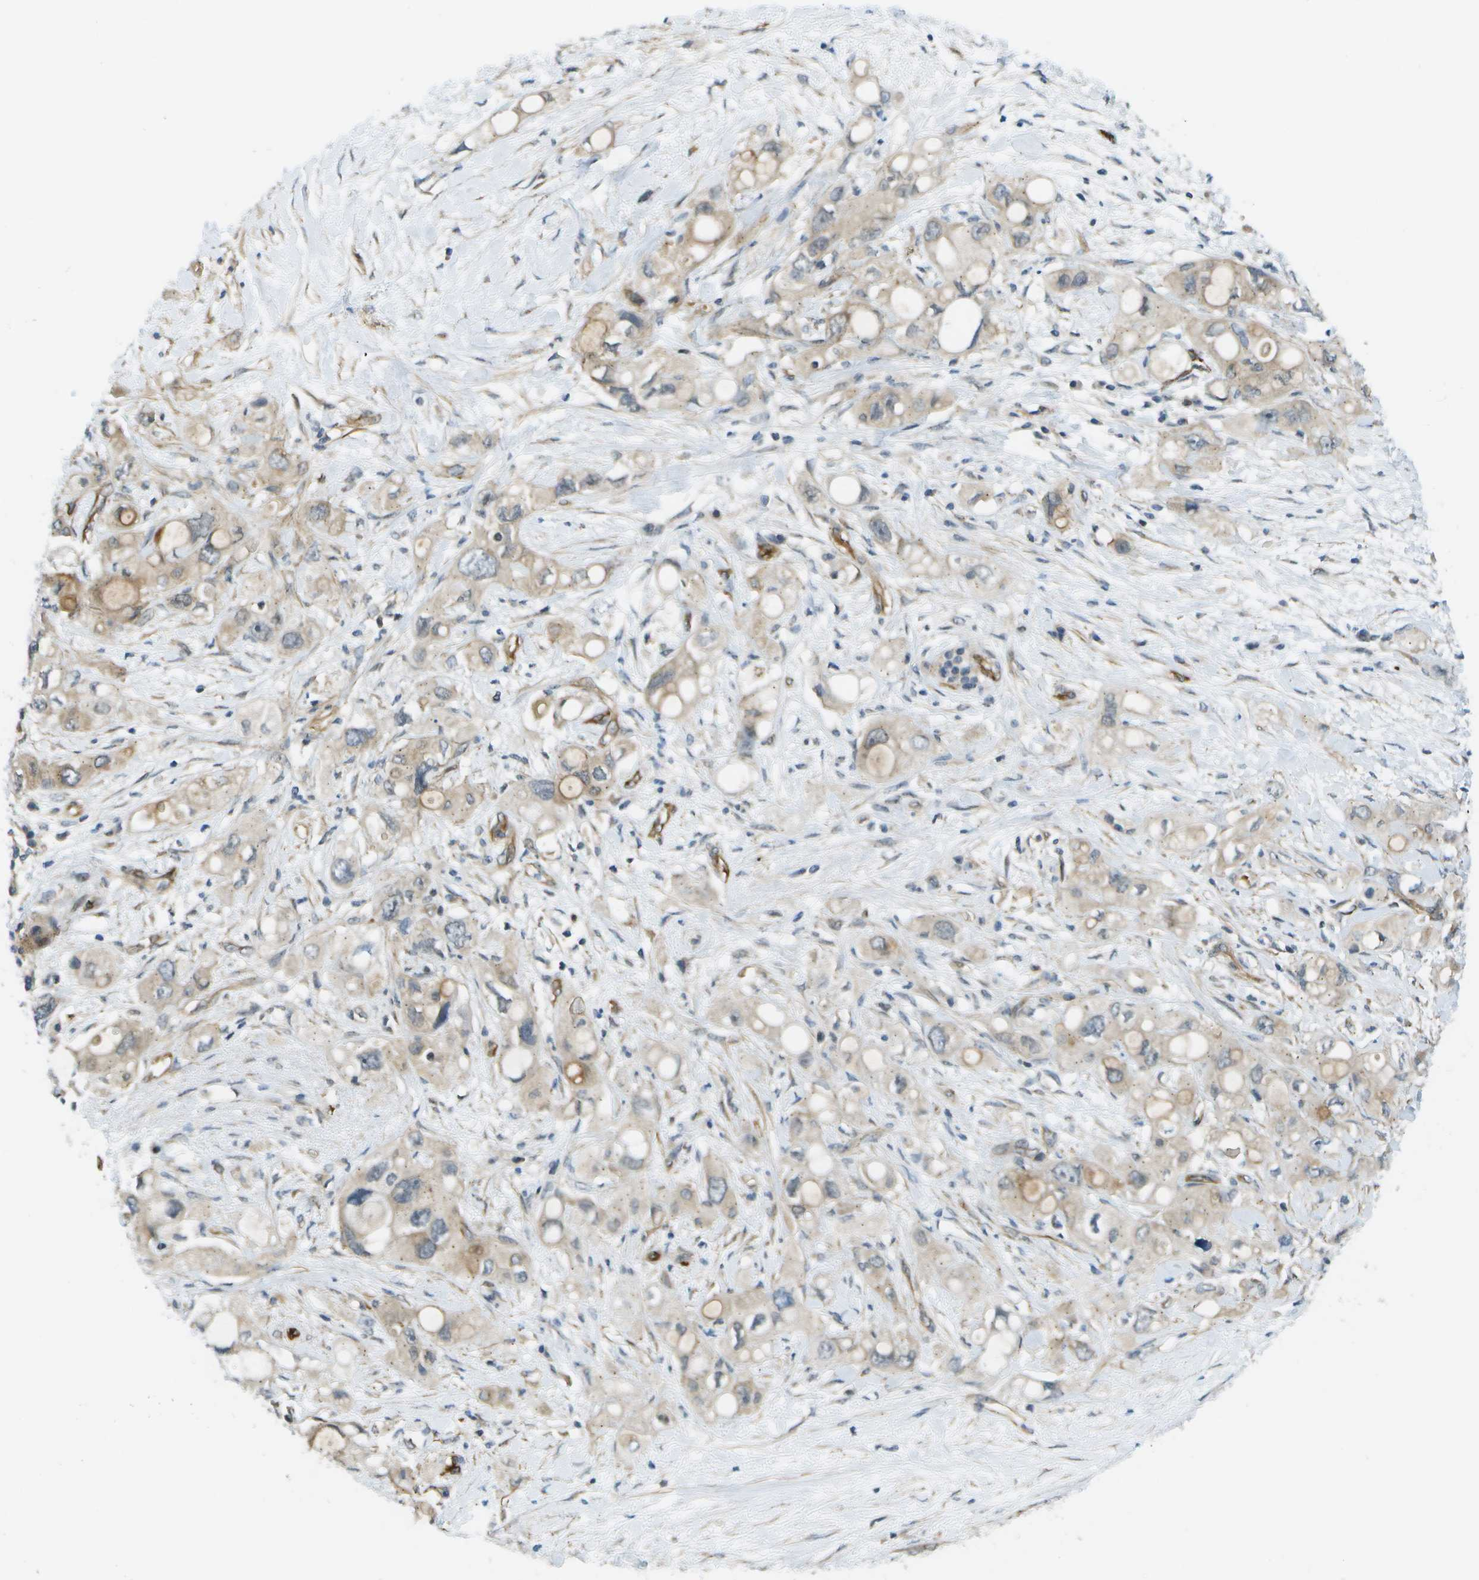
{"staining": {"intensity": "weak", "quantity": ">75%", "location": "cytoplasmic/membranous"}, "tissue": "pancreatic cancer", "cell_type": "Tumor cells", "image_type": "cancer", "snomed": [{"axis": "morphology", "description": "Adenocarcinoma, NOS"}, {"axis": "topography", "description": "Pancreas"}], "caption": "IHC (DAB) staining of pancreatic adenocarcinoma demonstrates weak cytoplasmic/membranous protein staining in about >75% of tumor cells.", "gene": "KIAA0040", "patient": {"sex": "female", "age": 56}}